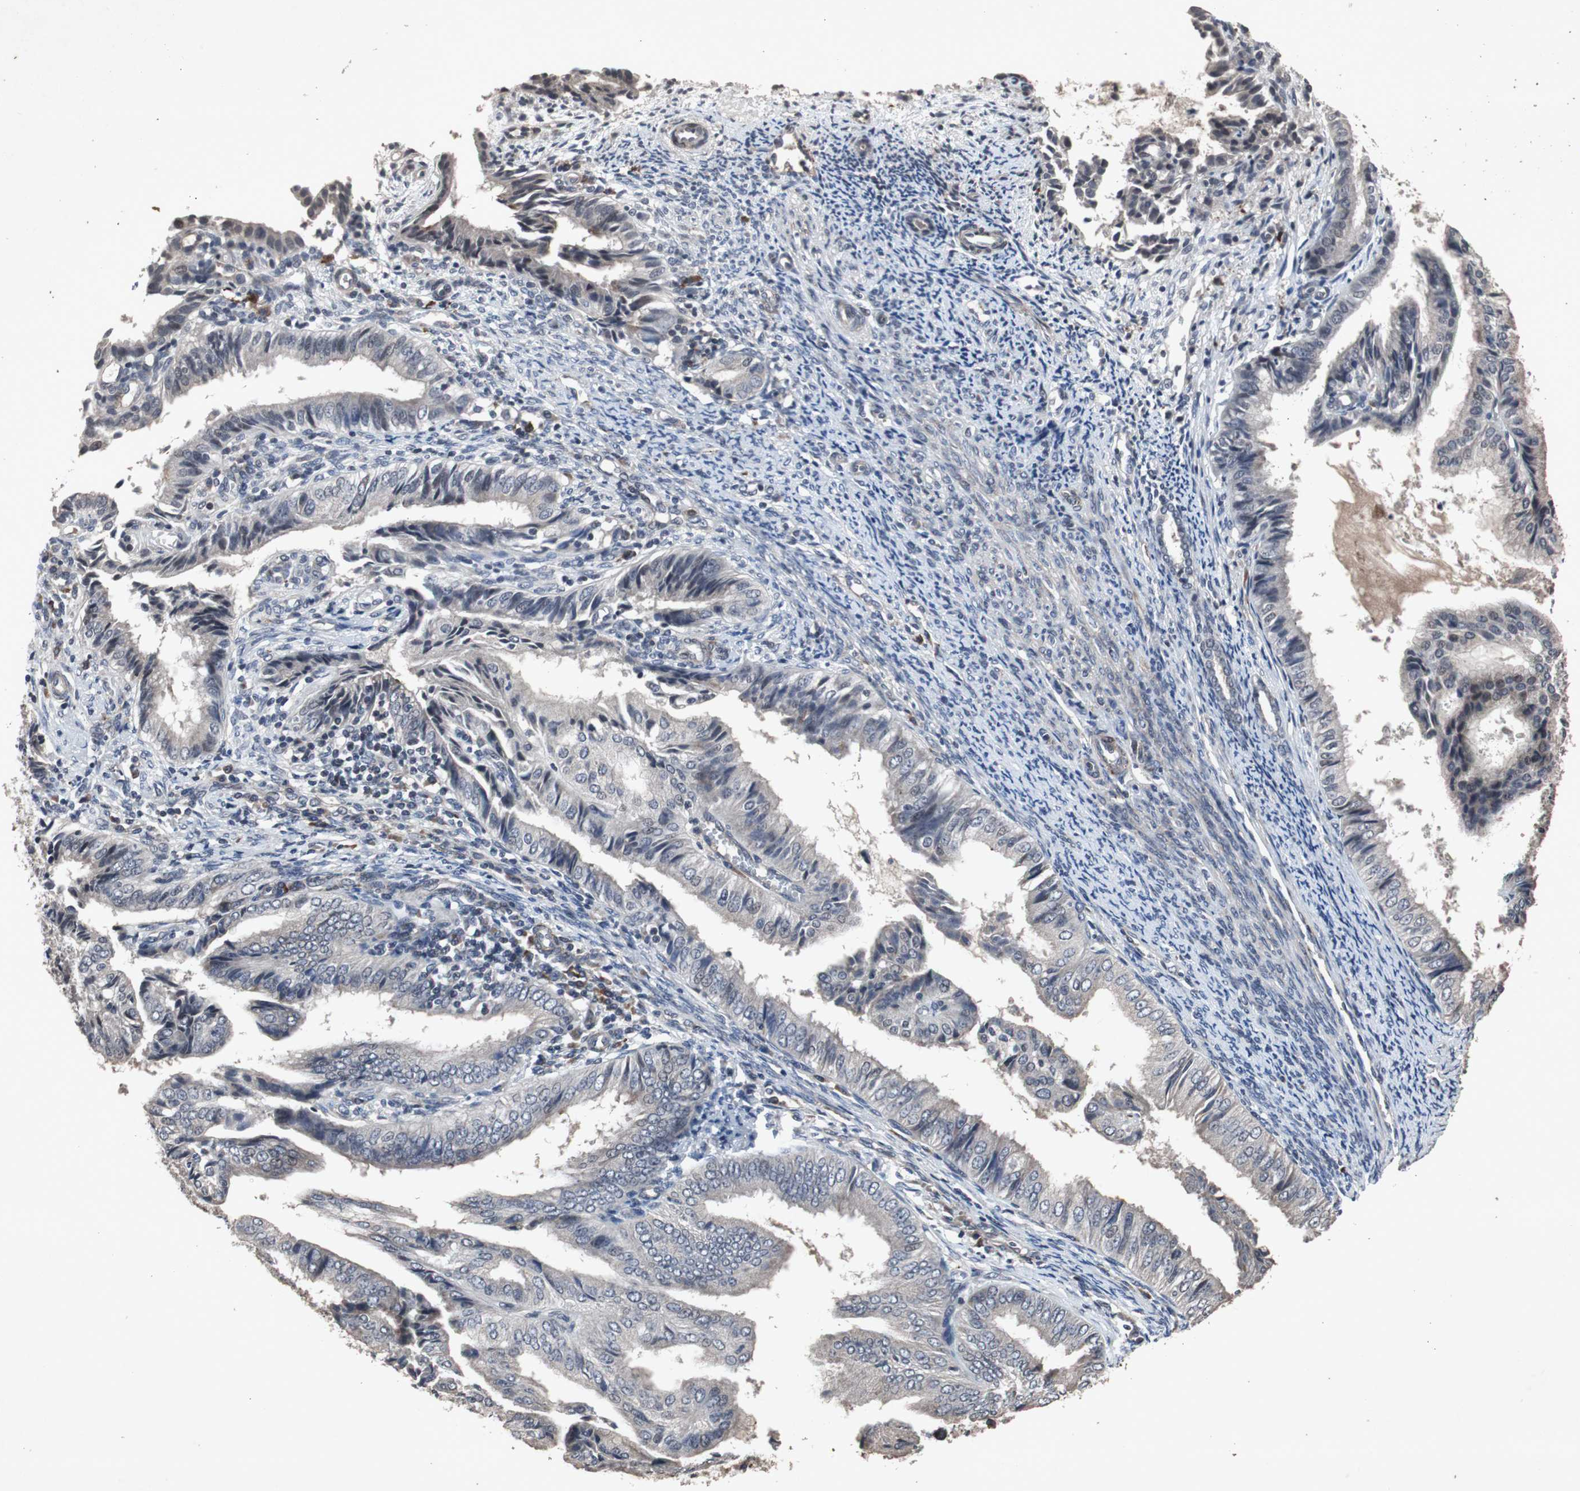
{"staining": {"intensity": "weak", "quantity": "25%-75%", "location": "cytoplasmic/membranous"}, "tissue": "endometrial cancer", "cell_type": "Tumor cells", "image_type": "cancer", "snomed": [{"axis": "morphology", "description": "Adenocarcinoma, NOS"}, {"axis": "topography", "description": "Endometrium"}], "caption": "DAB immunohistochemical staining of human adenocarcinoma (endometrial) exhibits weak cytoplasmic/membranous protein staining in approximately 25%-75% of tumor cells. (DAB (3,3'-diaminobenzidine) IHC with brightfield microscopy, high magnification).", "gene": "CRADD", "patient": {"sex": "female", "age": 58}}